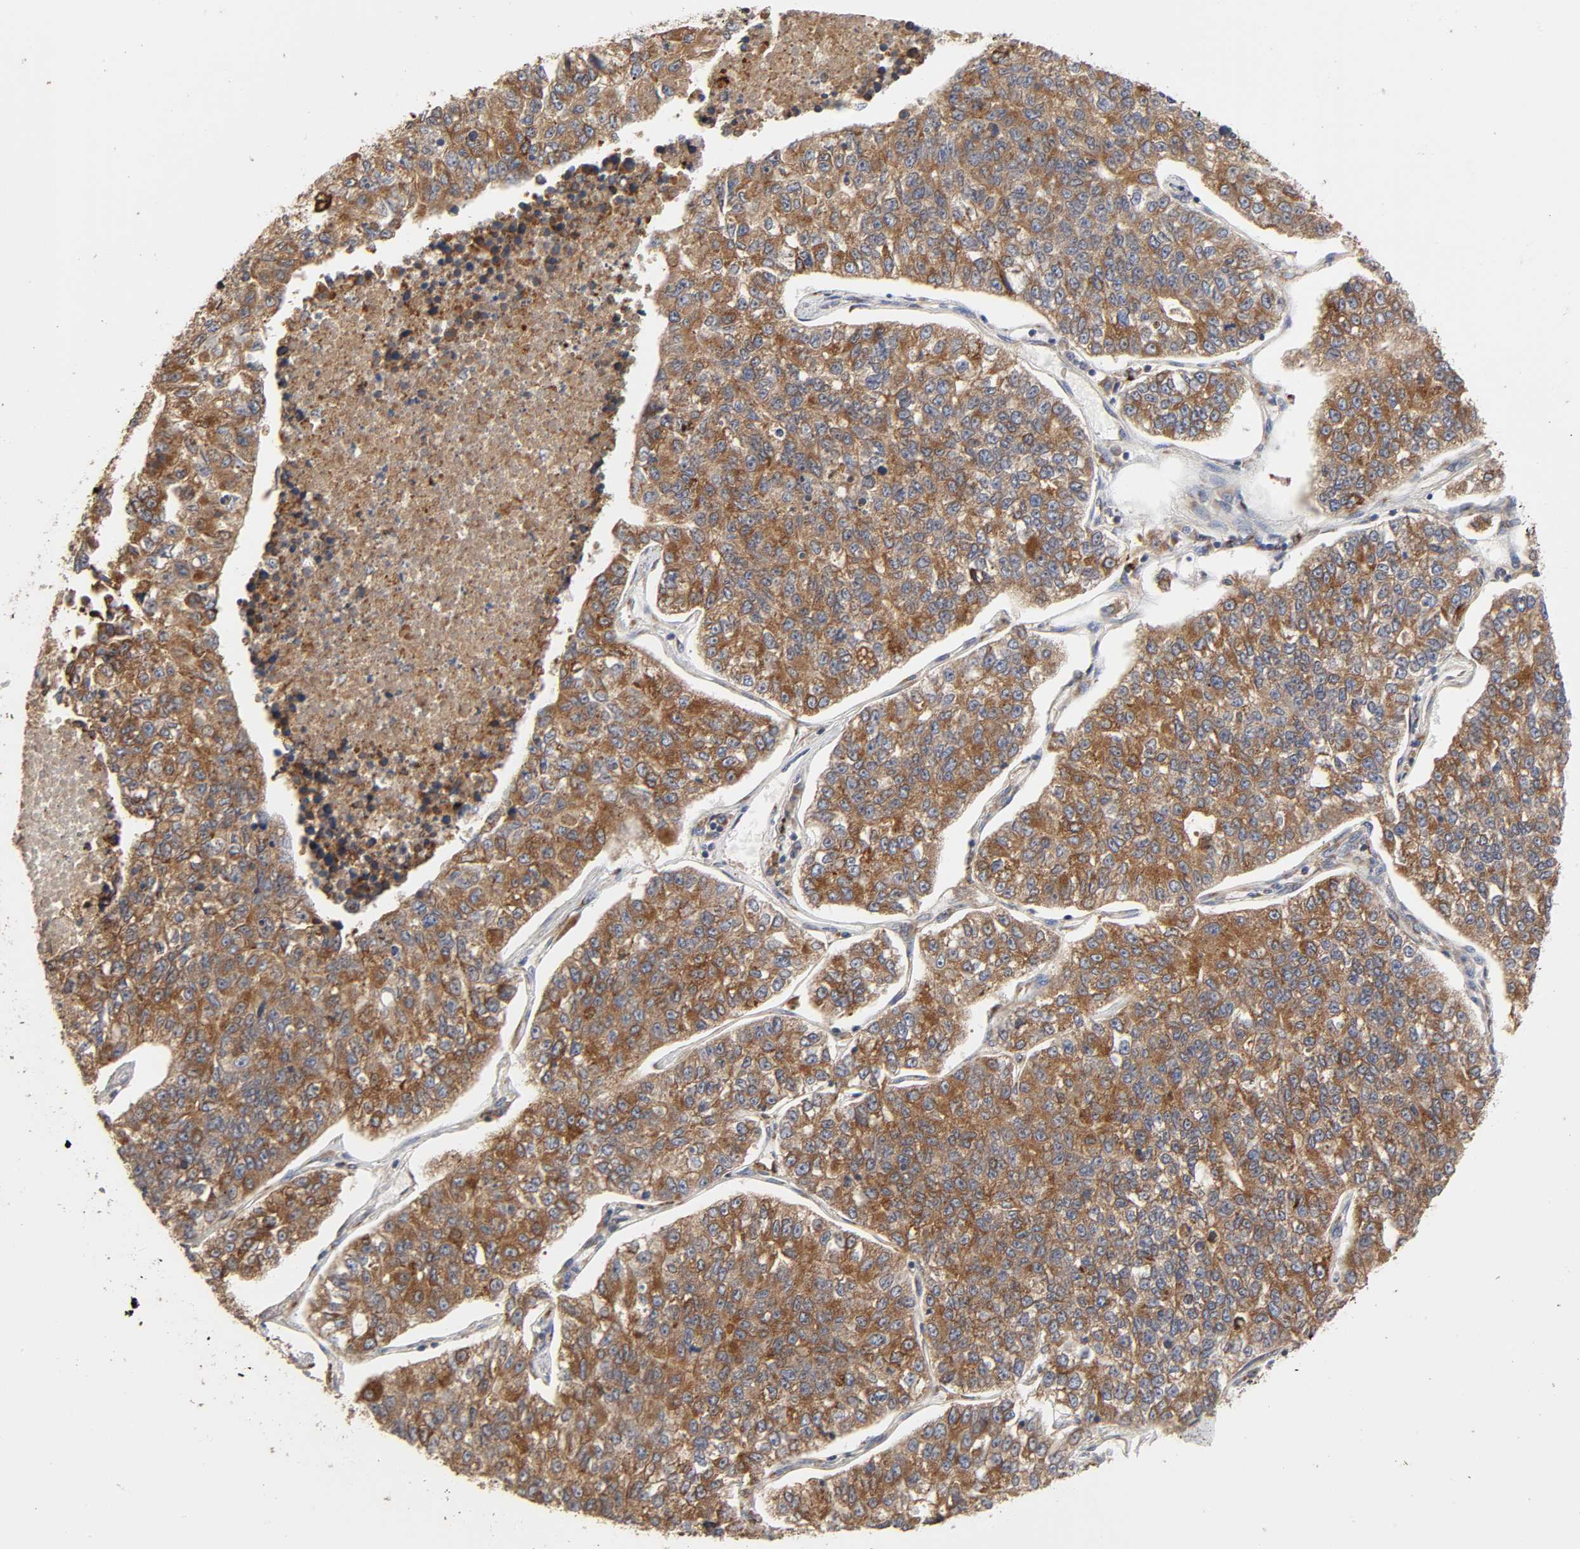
{"staining": {"intensity": "moderate", "quantity": ">75%", "location": "cytoplasmic/membranous"}, "tissue": "lung cancer", "cell_type": "Tumor cells", "image_type": "cancer", "snomed": [{"axis": "morphology", "description": "Adenocarcinoma, NOS"}, {"axis": "topography", "description": "Lung"}], "caption": "Lung adenocarcinoma stained with immunohistochemistry reveals moderate cytoplasmic/membranous expression in about >75% of tumor cells.", "gene": "GNPTG", "patient": {"sex": "male", "age": 49}}